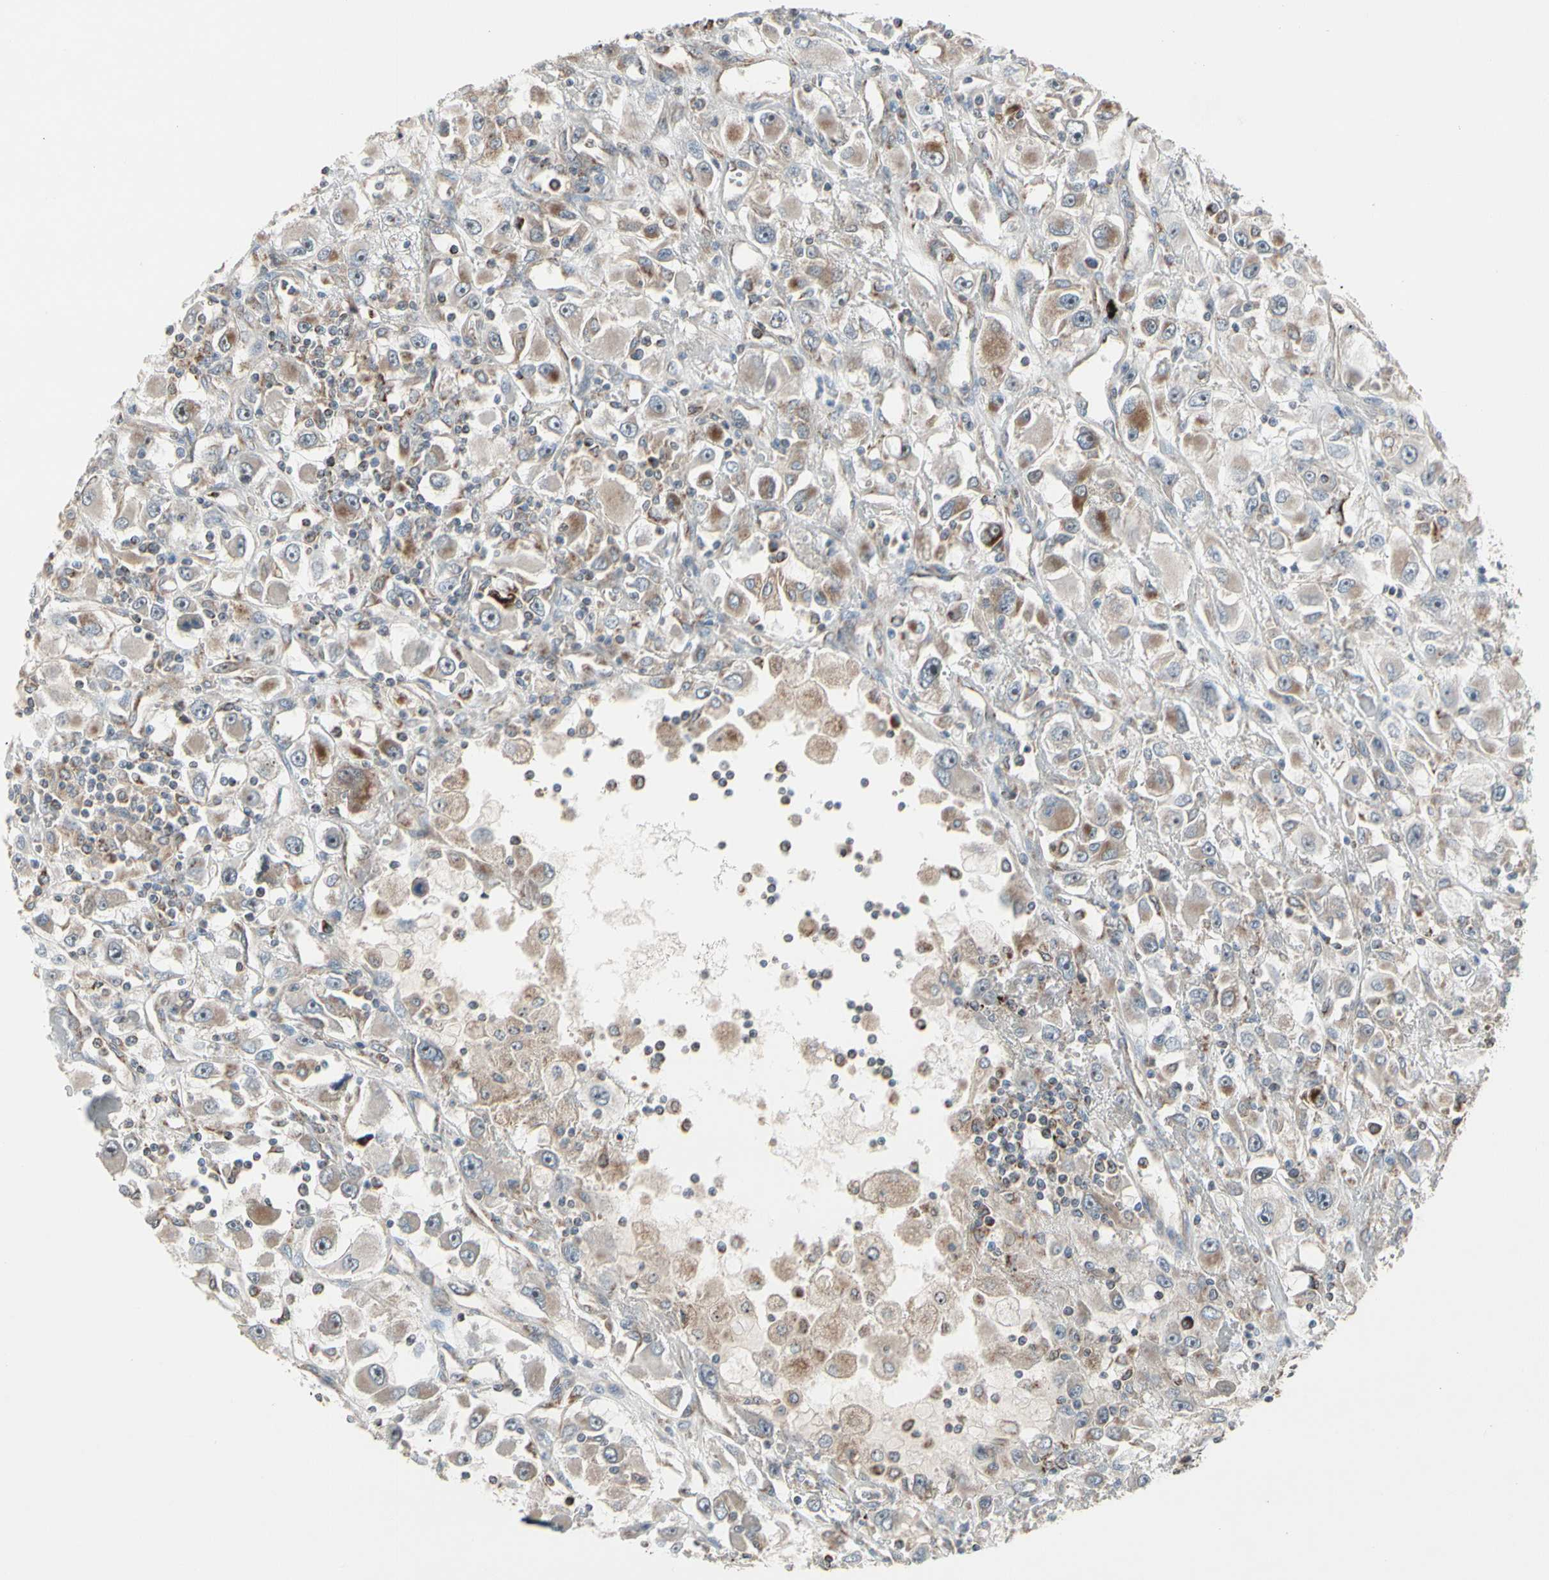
{"staining": {"intensity": "weak", "quantity": ">75%", "location": "cytoplasmic/membranous"}, "tissue": "renal cancer", "cell_type": "Tumor cells", "image_type": "cancer", "snomed": [{"axis": "morphology", "description": "Adenocarcinoma, NOS"}, {"axis": "topography", "description": "Kidney"}], "caption": "Immunohistochemistry (IHC) micrograph of human renal cancer stained for a protein (brown), which reveals low levels of weak cytoplasmic/membranous positivity in approximately >75% of tumor cells.", "gene": "CPT1A", "patient": {"sex": "female", "age": 52}}